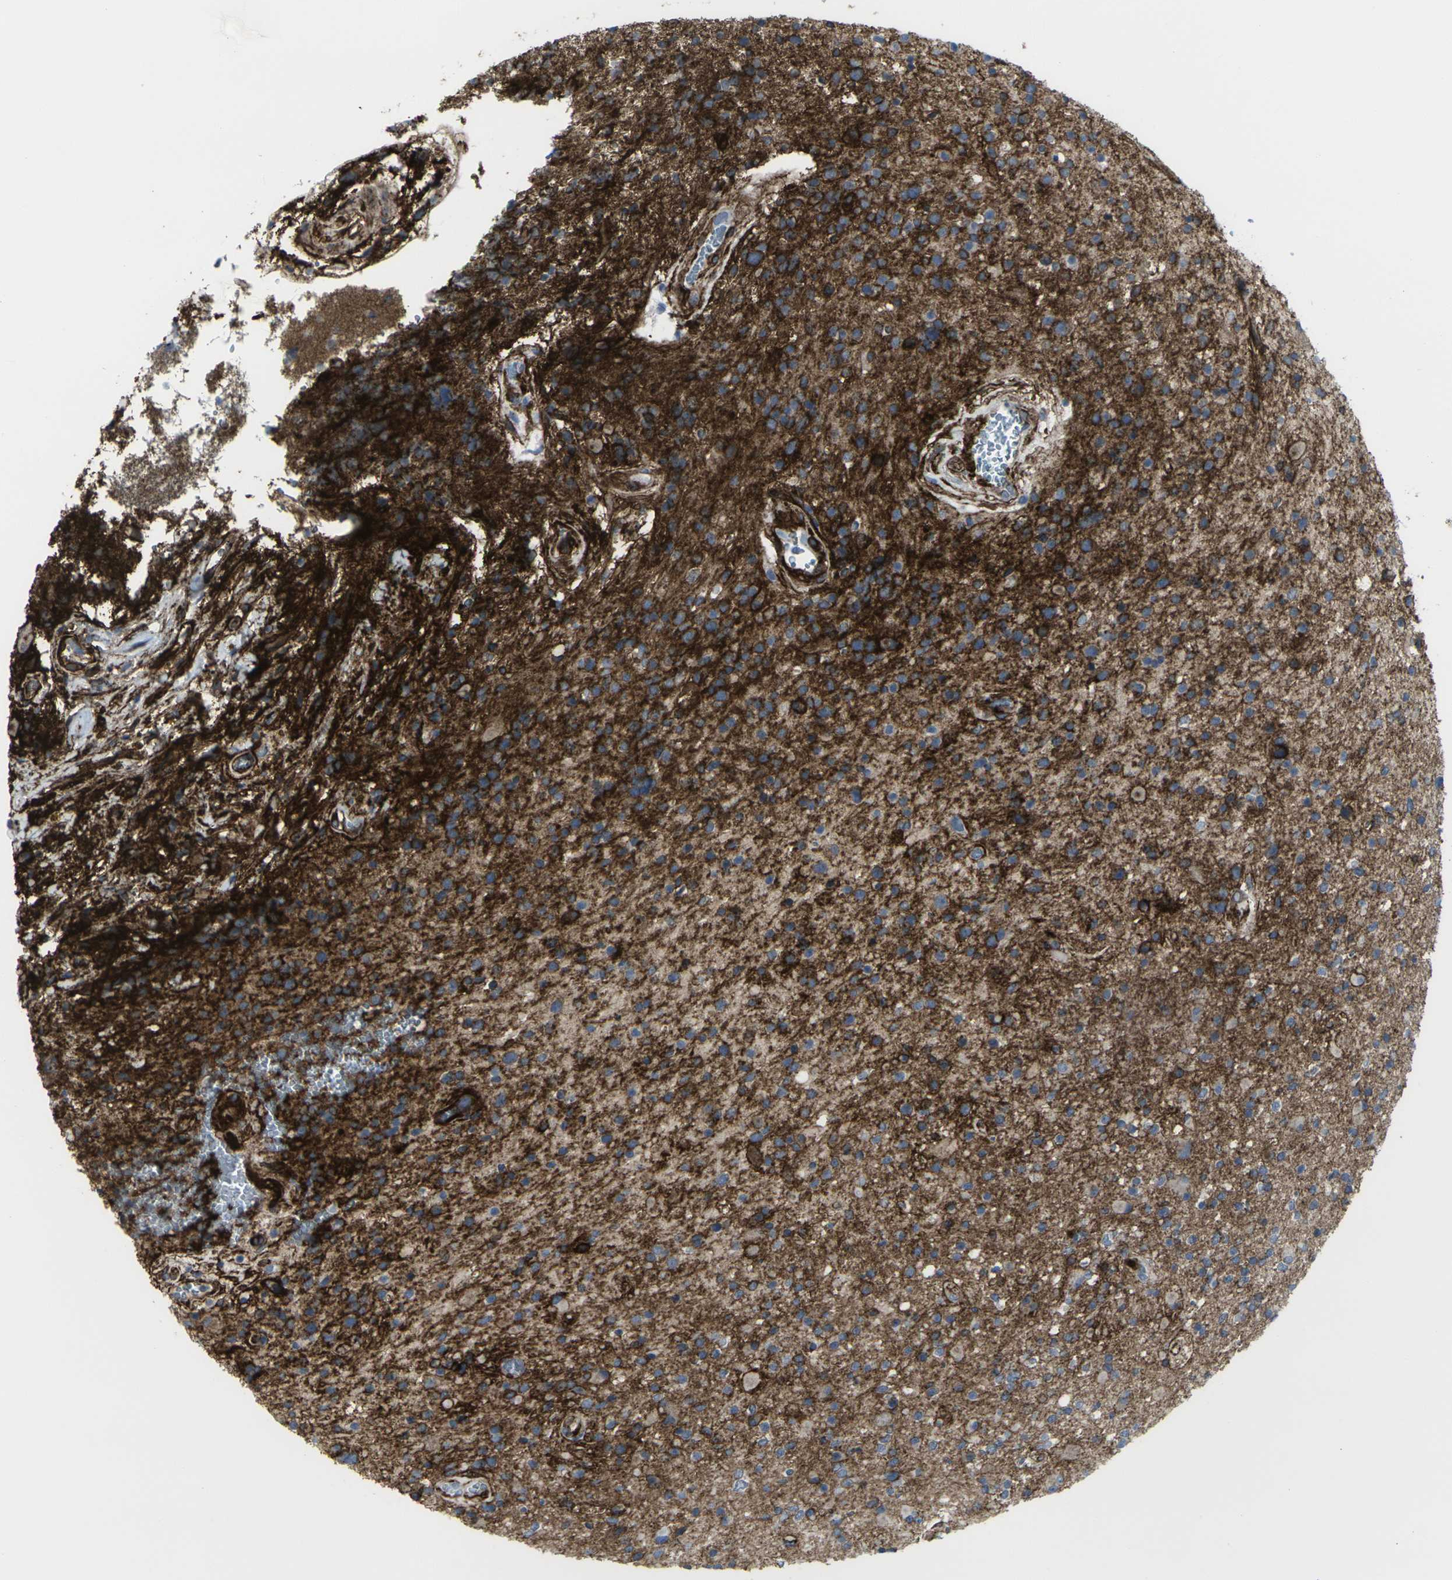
{"staining": {"intensity": "weak", "quantity": "<25%", "location": "cytoplasmic/membranous"}, "tissue": "glioma", "cell_type": "Tumor cells", "image_type": "cancer", "snomed": [{"axis": "morphology", "description": "Glioma, malignant, High grade"}, {"axis": "topography", "description": "Brain"}], "caption": "The micrograph shows no significant positivity in tumor cells of malignant high-grade glioma.", "gene": "CDH11", "patient": {"sex": "male", "age": 33}}